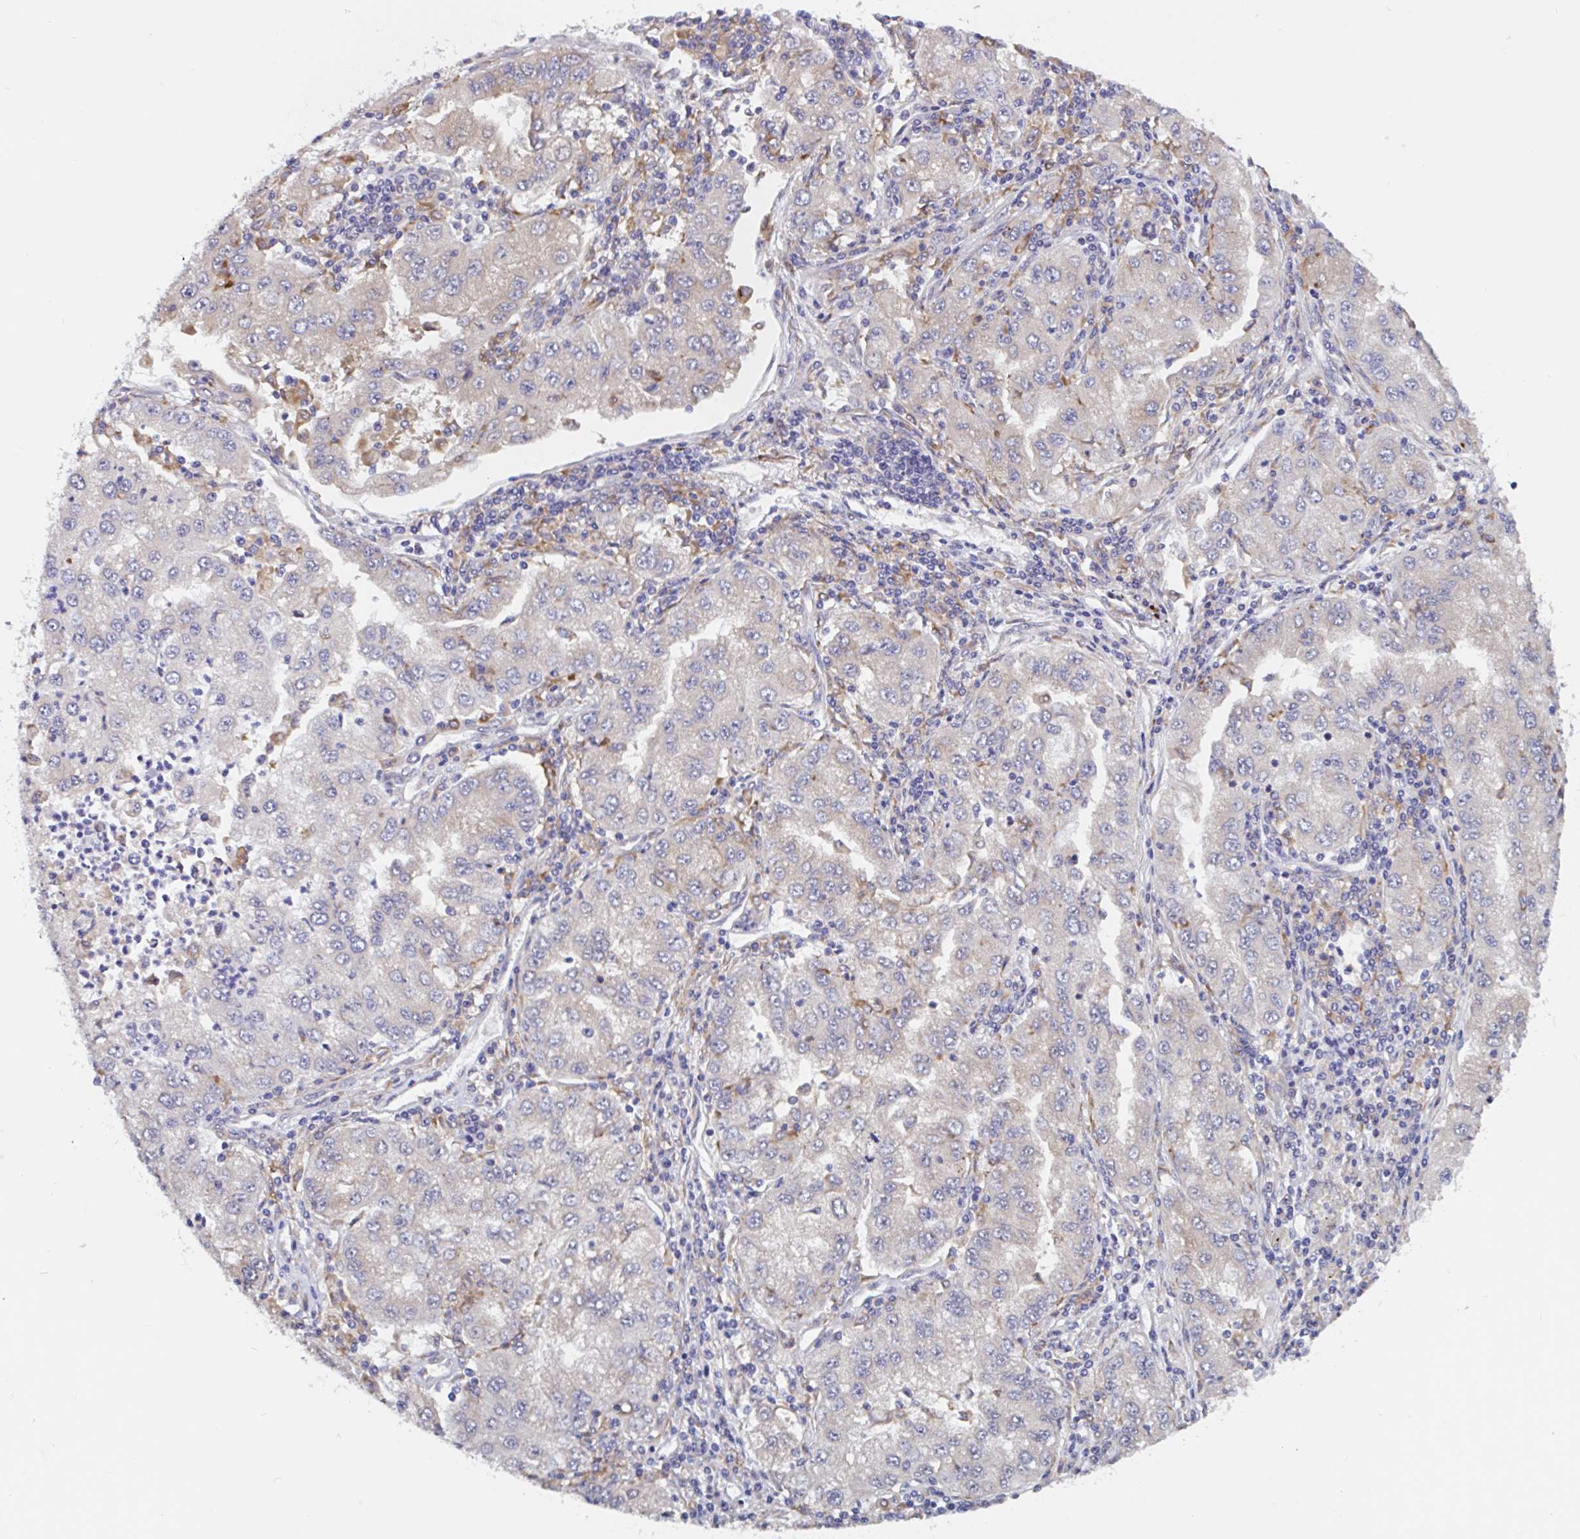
{"staining": {"intensity": "negative", "quantity": "none", "location": "none"}, "tissue": "lung cancer", "cell_type": "Tumor cells", "image_type": "cancer", "snomed": [{"axis": "morphology", "description": "Adenocarcinoma, NOS"}, {"axis": "morphology", "description": "Adenocarcinoma primary or metastatic"}, {"axis": "topography", "description": "Lung"}], "caption": "High power microscopy histopathology image of an immunohistochemistry photomicrograph of lung cancer, revealing no significant expression in tumor cells.", "gene": "SNX8", "patient": {"sex": "male", "age": 74}}